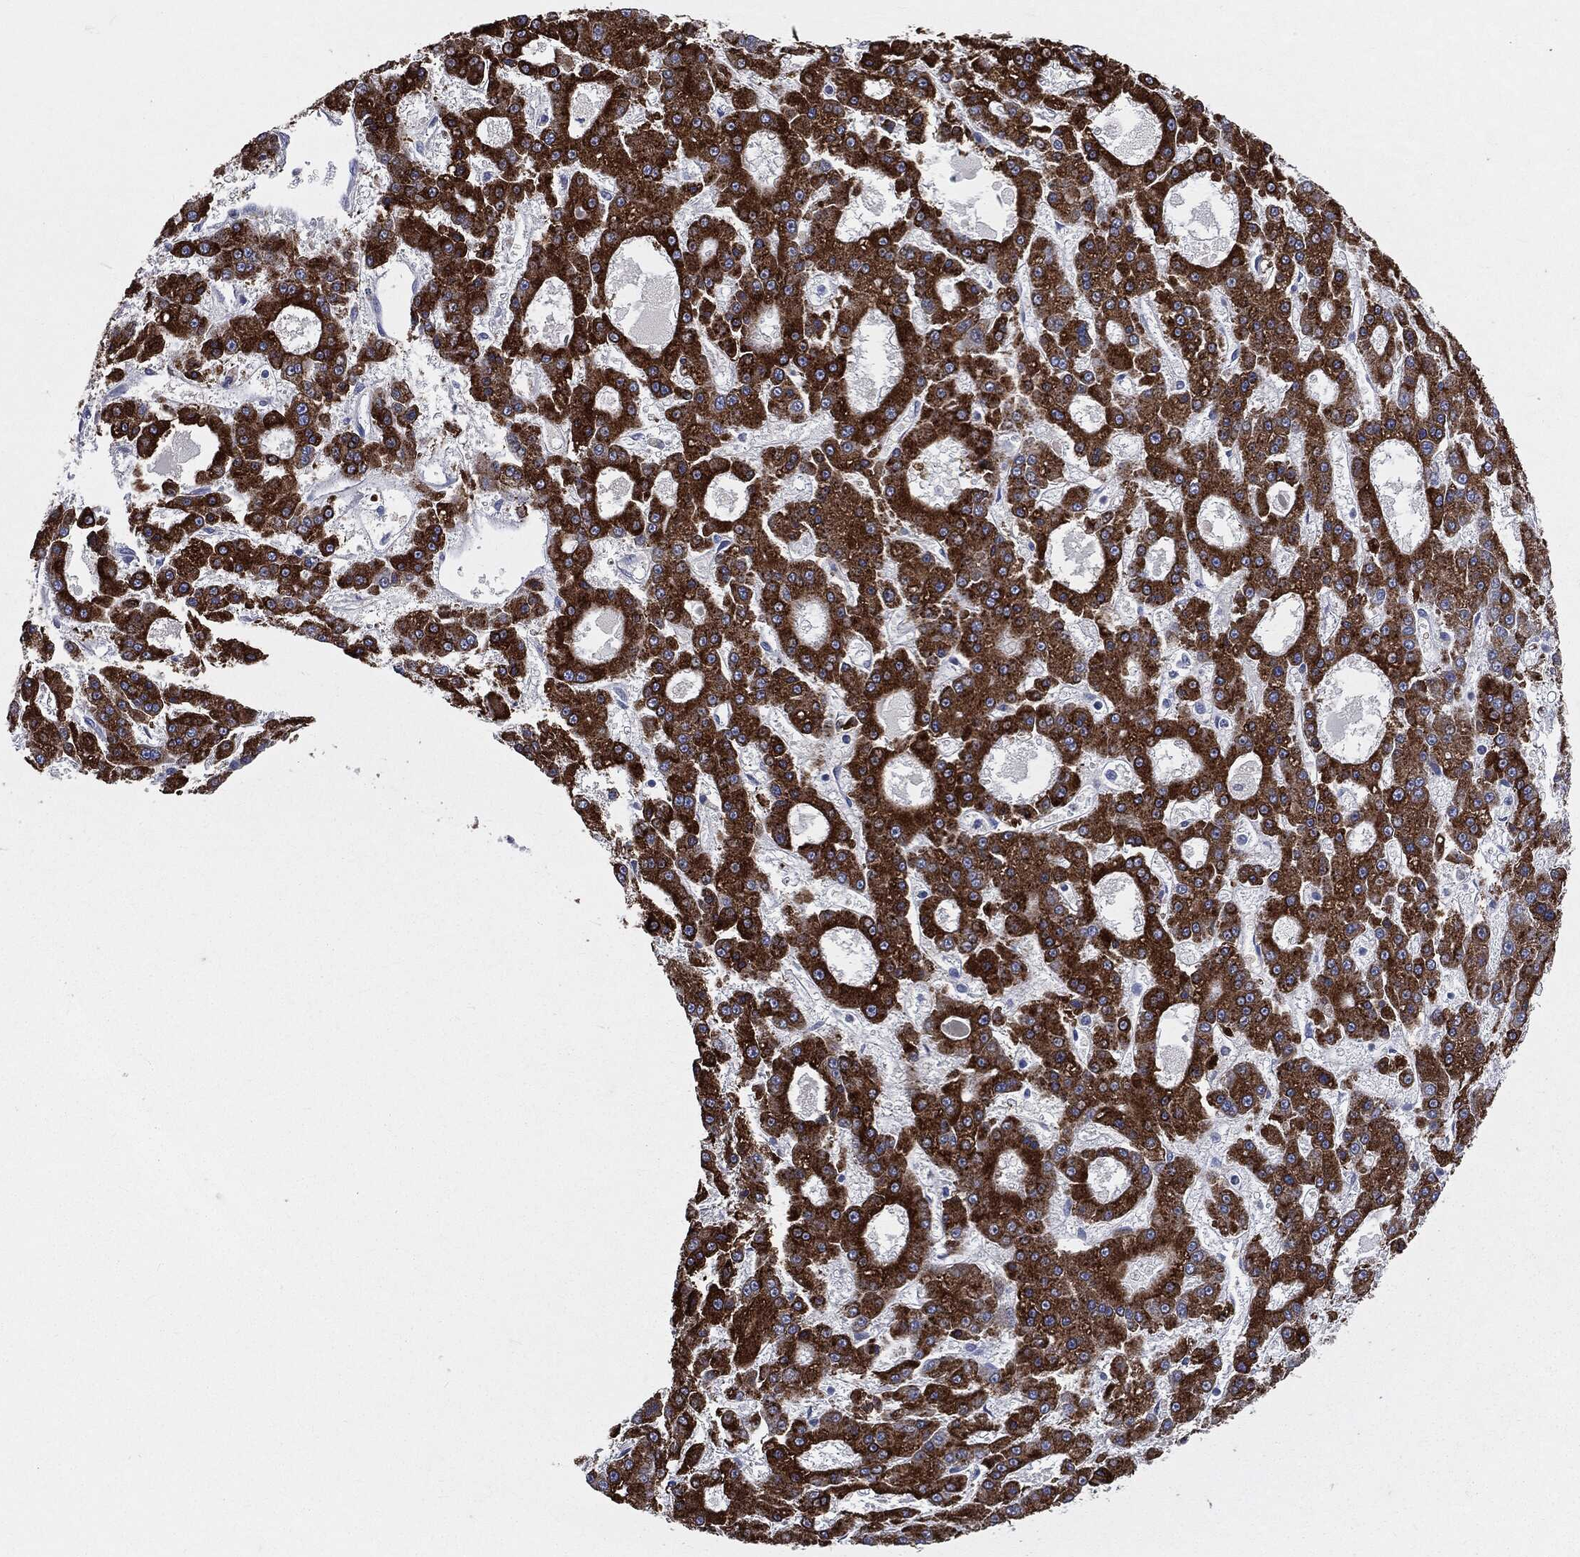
{"staining": {"intensity": "strong", "quantity": ">75%", "location": "cytoplasmic/membranous"}, "tissue": "liver cancer", "cell_type": "Tumor cells", "image_type": "cancer", "snomed": [{"axis": "morphology", "description": "Carcinoma, Hepatocellular, NOS"}, {"axis": "topography", "description": "Liver"}], "caption": "A micrograph of hepatocellular carcinoma (liver) stained for a protein displays strong cytoplasmic/membranous brown staining in tumor cells. The staining was performed using DAB to visualize the protein expression in brown, while the nuclei were stained in blue with hematoxylin (Magnification: 20x).", "gene": "PTGS2", "patient": {"sex": "male", "age": 70}}